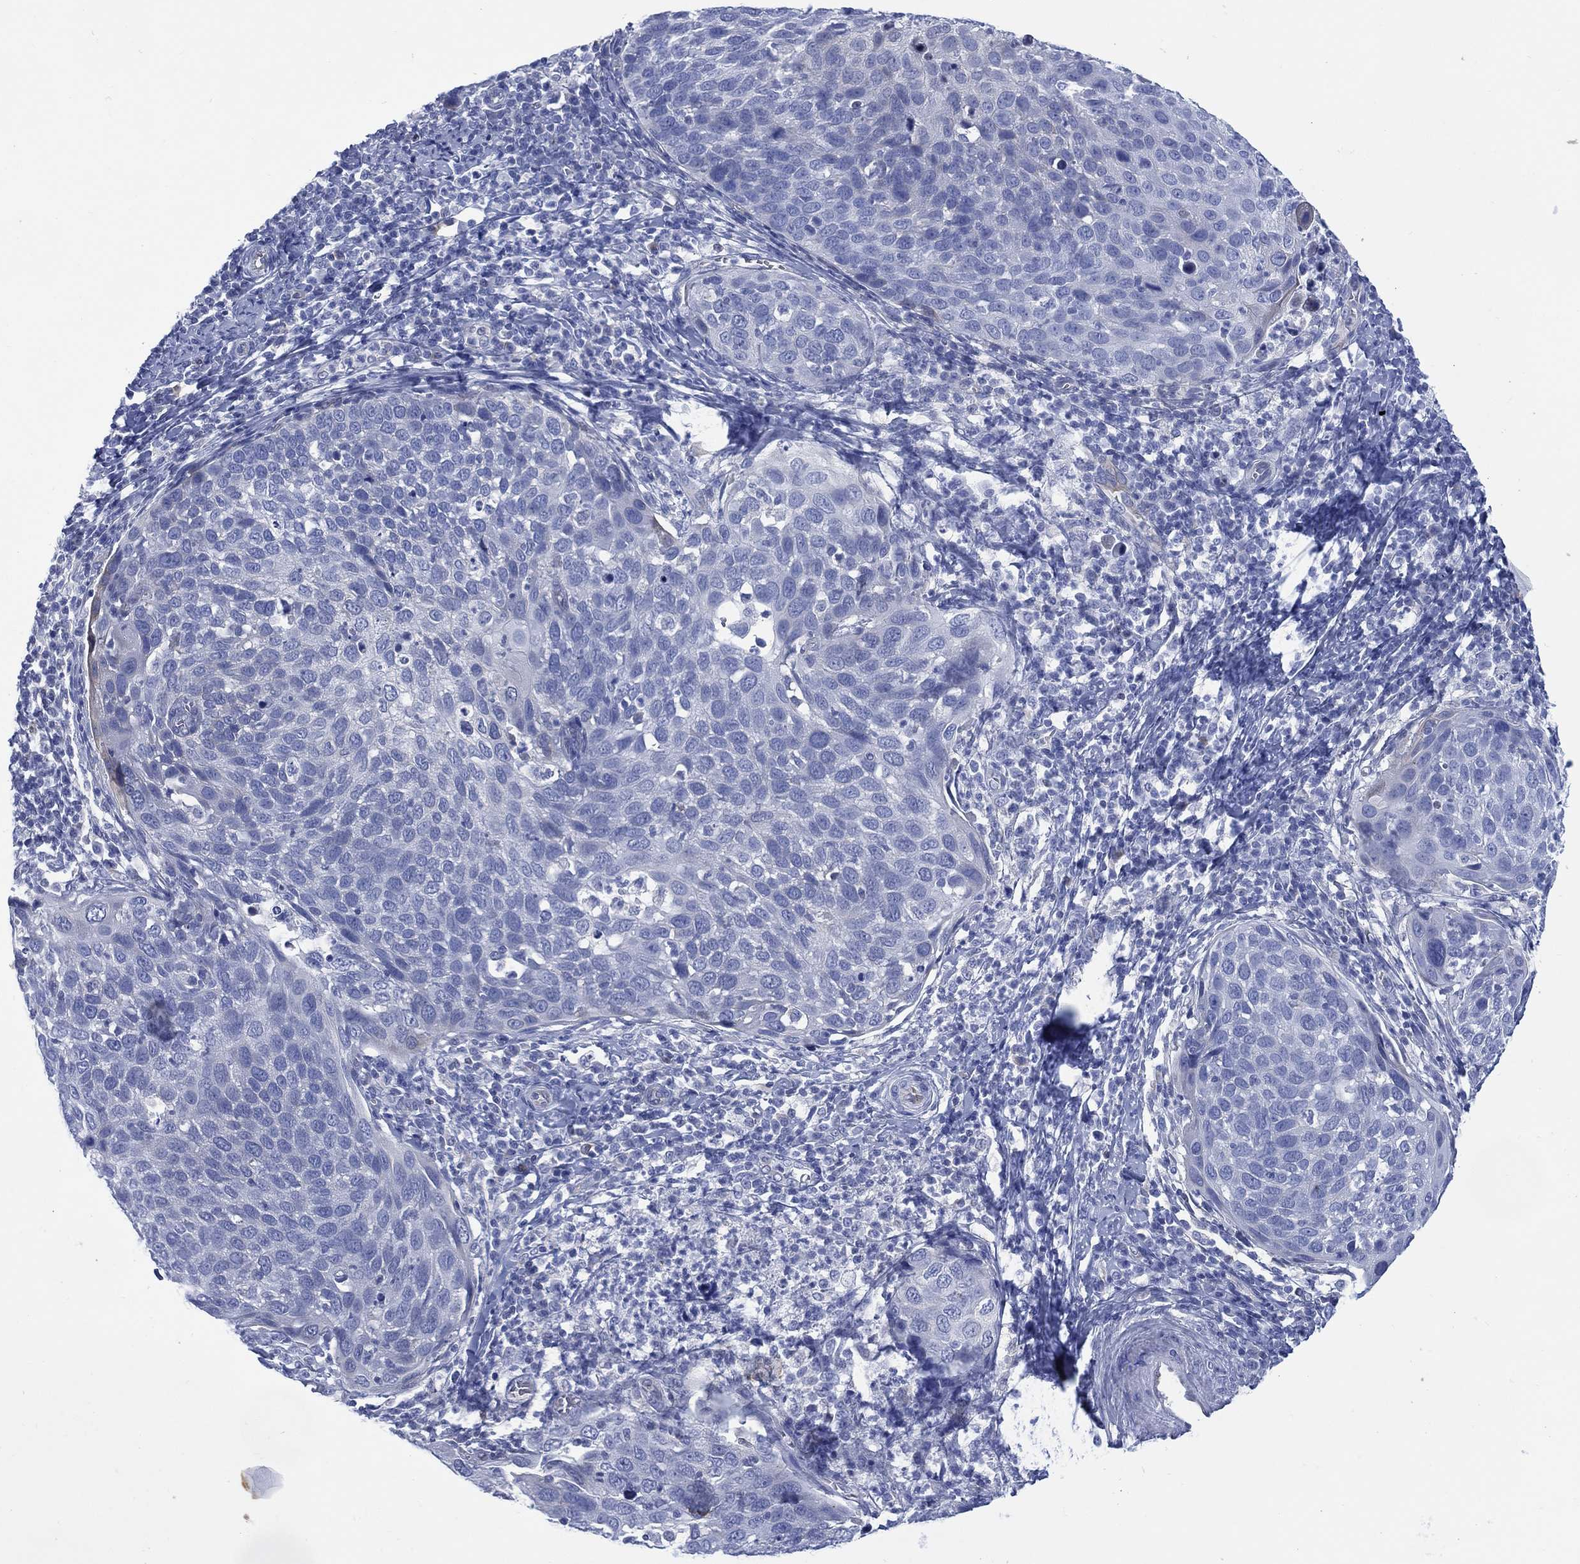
{"staining": {"intensity": "negative", "quantity": "none", "location": "none"}, "tissue": "cervical cancer", "cell_type": "Tumor cells", "image_type": "cancer", "snomed": [{"axis": "morphology", "description": "Squamous cell carcinoma, NOS"}, {"axis": "topography", "description": "Cervix"}], "caption": "Human cervical cancer (squamous cell carcinoma) stained for a protein using immunohistochemistry (IHC) exhibits no expression in tumor cells.", "gene": "DDI1", "patient": {"sex": "female", "age": 54}}